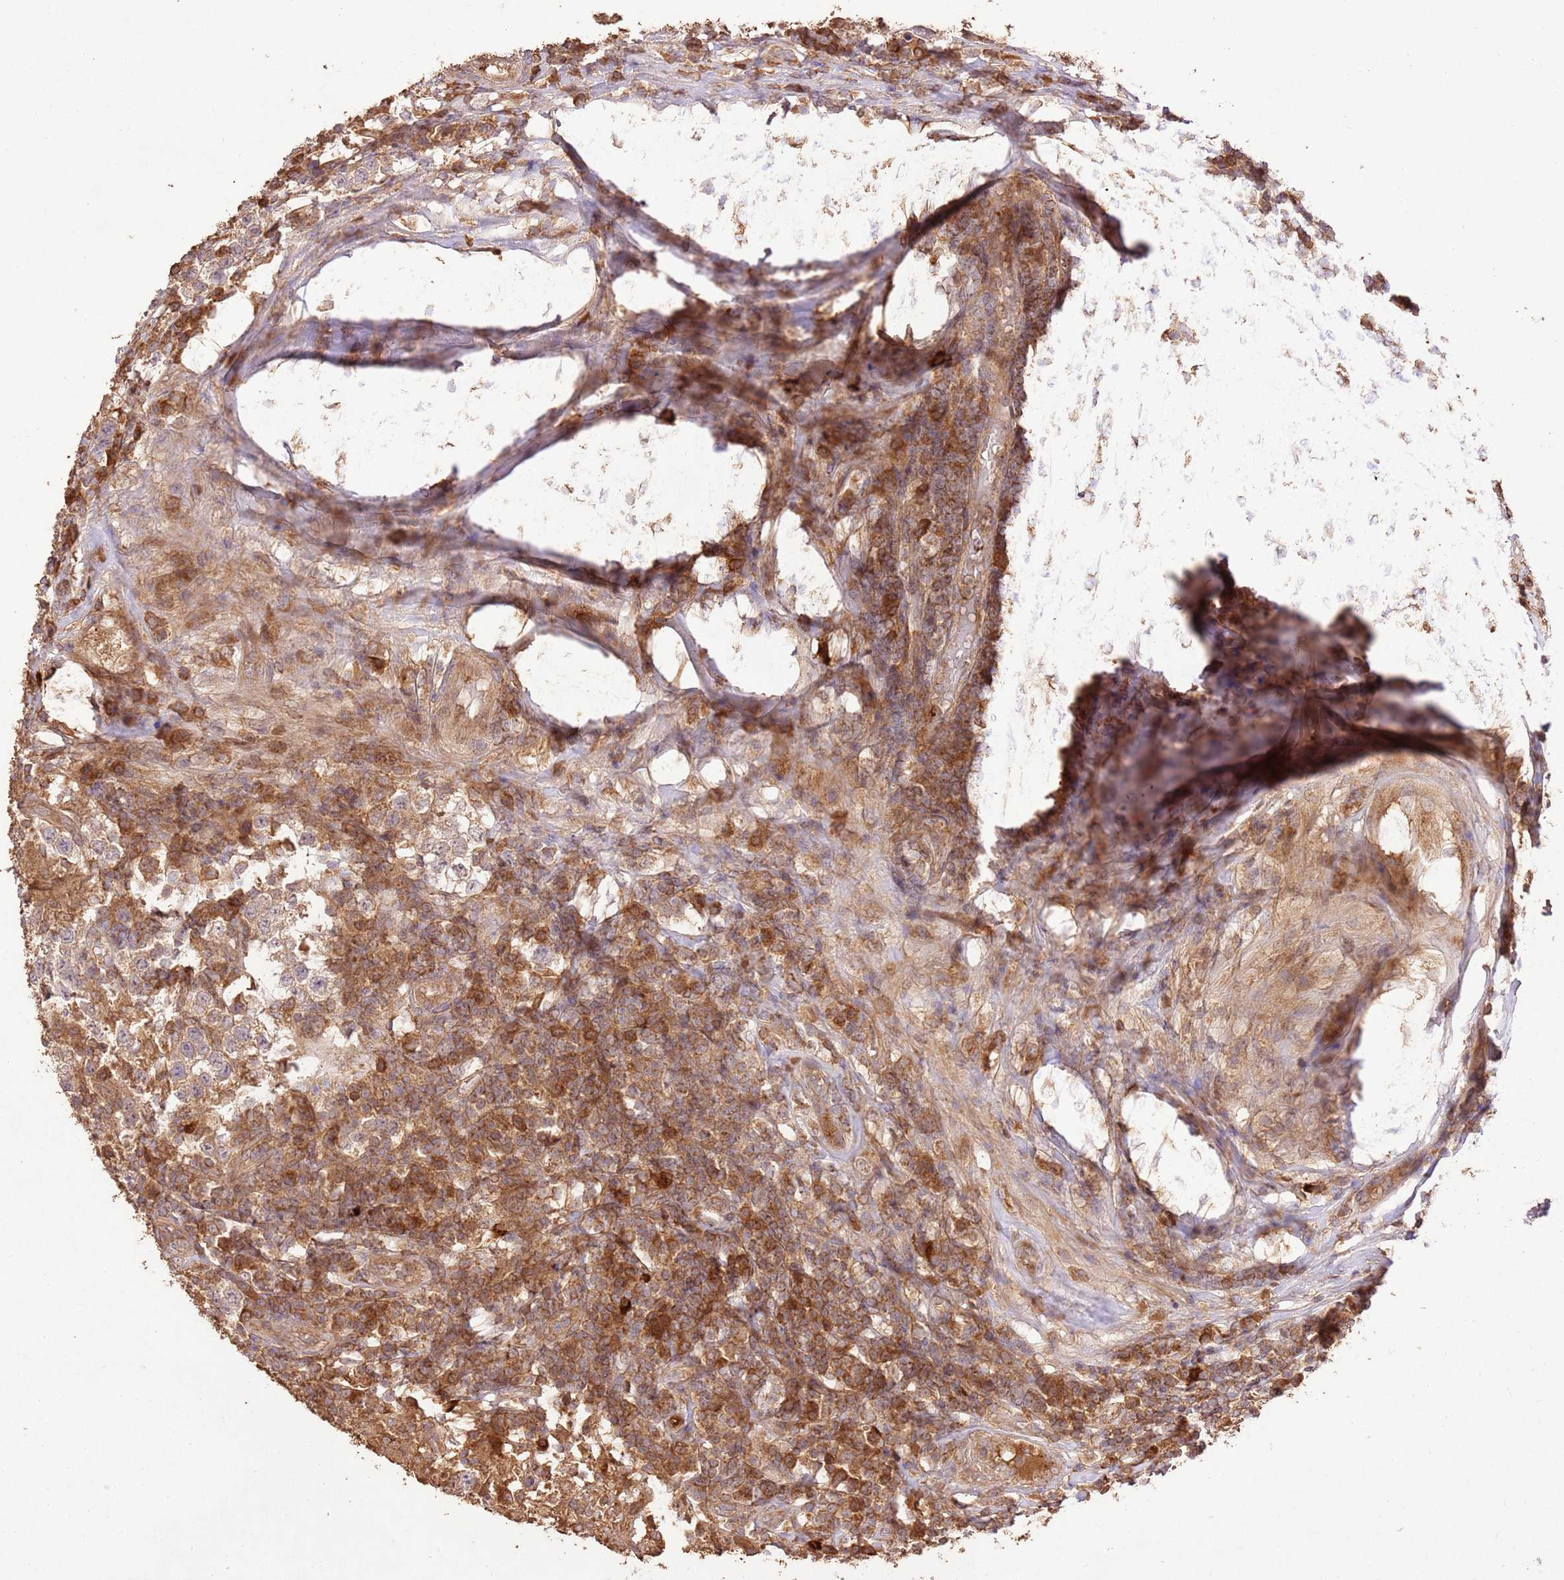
{"staining": {"intensity": "moderate", "quantity": ">75%", "location": "cytoplasmic/membranous"}, "tissue": "testis cancer", "cell_type": "Tumor cells", "image_type": "cancer", "snomed": [{"axis": "morphology", "description": "Seminoma, NOS"}, {"axis": "morphology", "description": "Carcinoma, Embryonal, NOS"}, {"axis": "topography", "description": "Testis"}], "caption": "There is medium levels of moderate cytoplasmic/membranous staining in tumor cells of testis cancer, as demonstrated by immunohistochemical staining (brown color).", "gene": "LRRC28", "patient": {"sex": "male", "age": 41}}